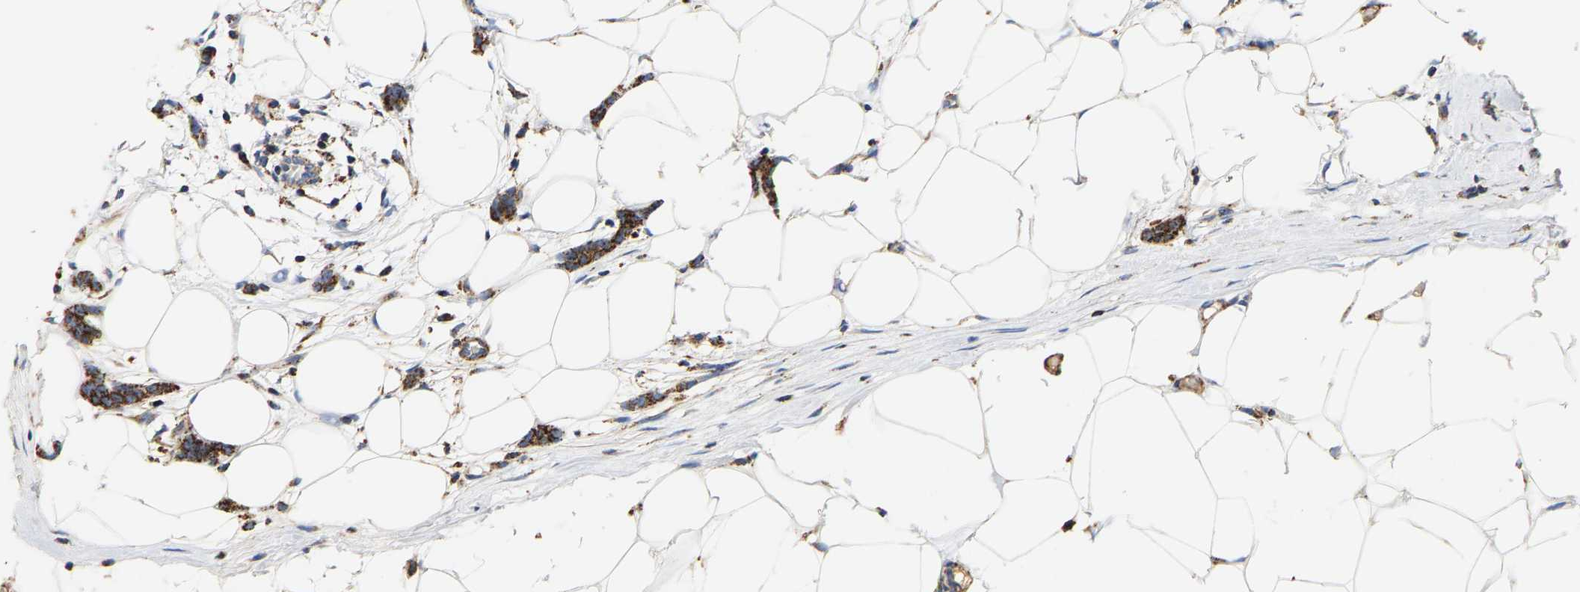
{"staining": {"intensity": "strong", "quantity": ">75%", "location": "cytoplasmic/membranous"}, "tissue": "breast cancer", "cell_type": "Tumor cells", "image_type": "cancer", "snomed": [{"axis": "morphology", "description": "Lobular carcinoma"}, {"axis": "topography", "description": "Skin"}, {"axis": "topography", "description": "Breast"}], "caption": "Human breast lobular carcinoma stained for a protein (brown) demonstrates strong cytoplasmic/membranous positive positivity in about >75% of tumor cells.", "gene": "SHMT2", "patient": {"sex": "female", "age": 46}}